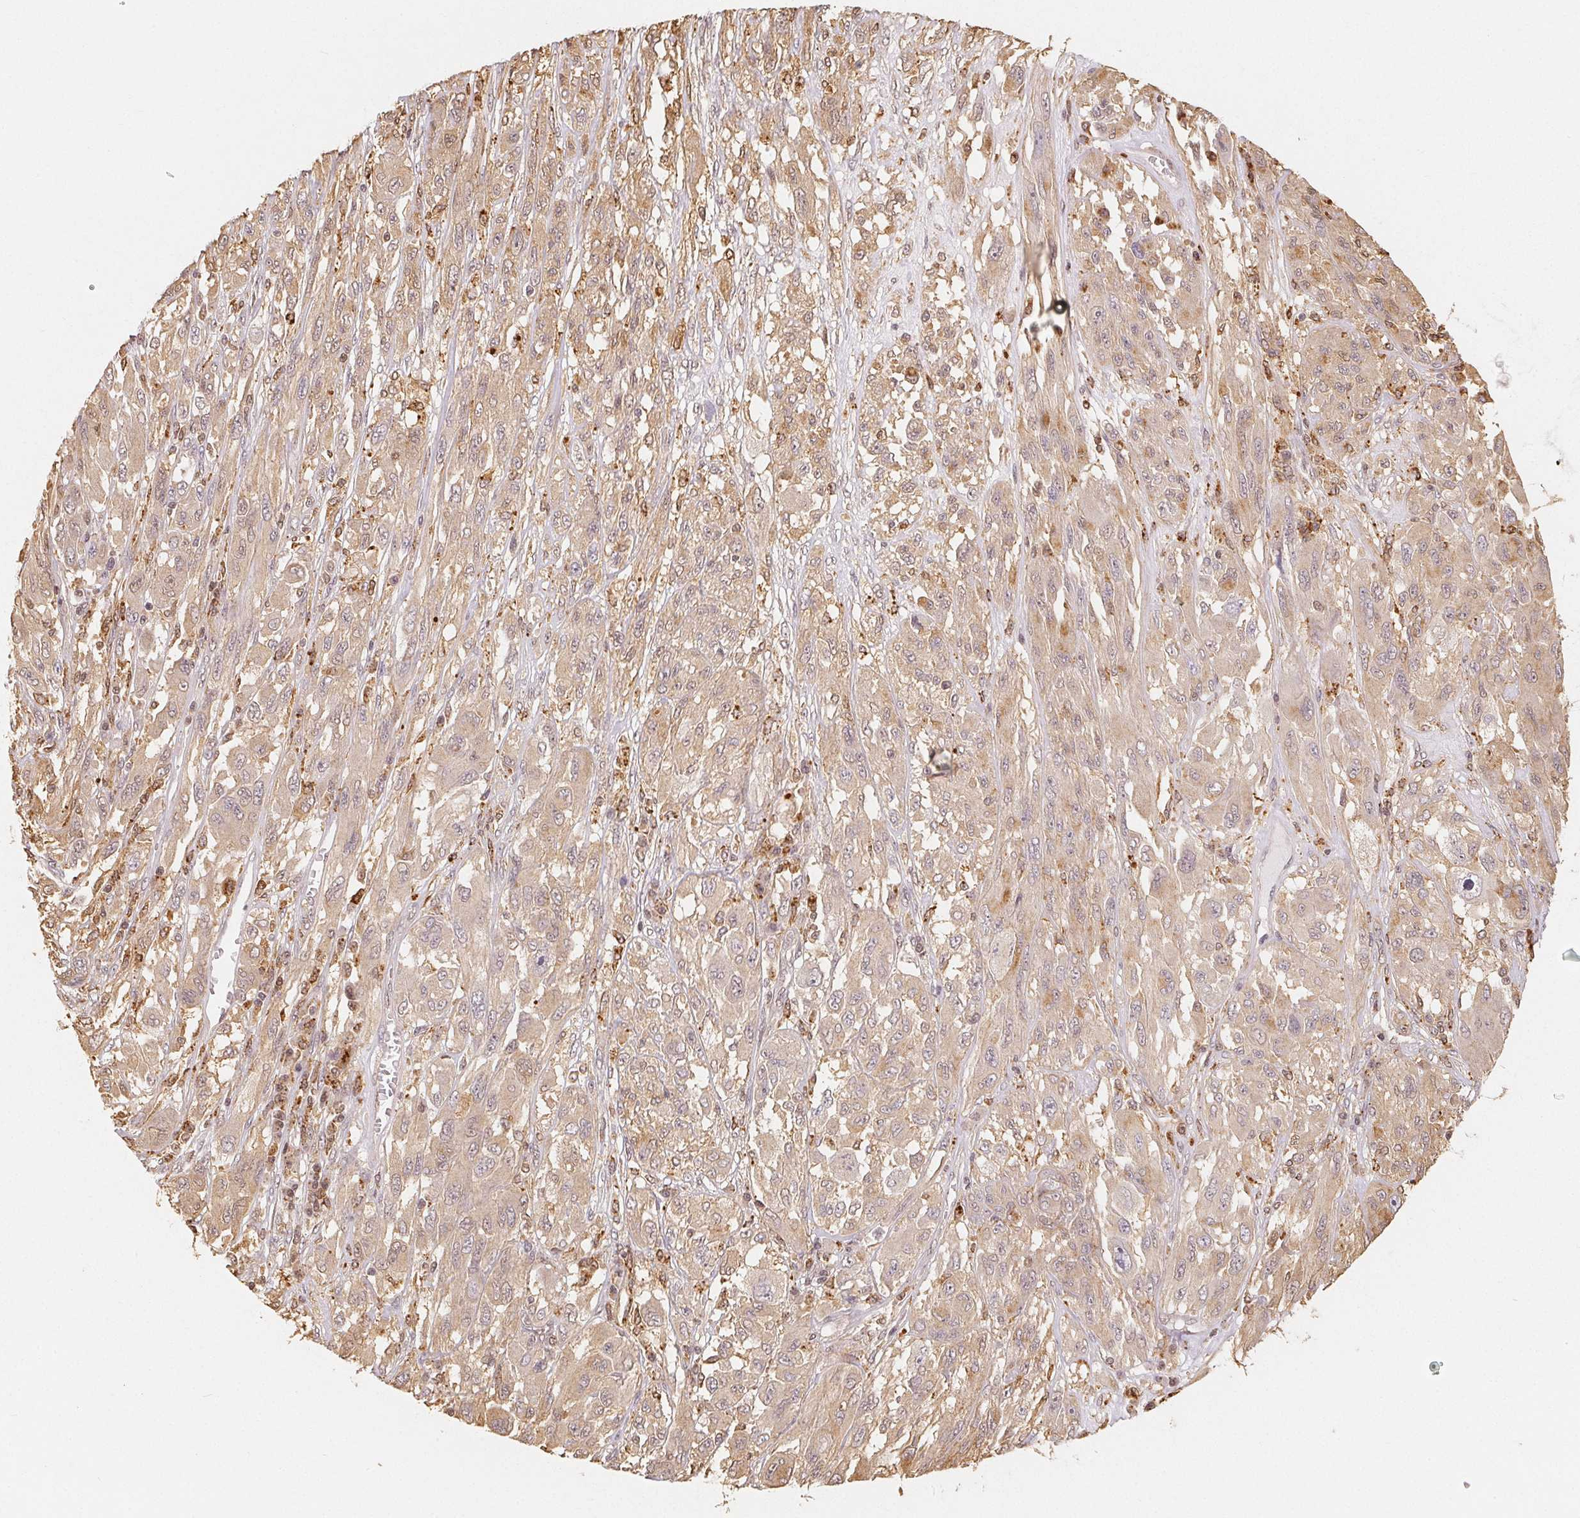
{"staining": {"intensity": "weak", "quantity": ">75%", "location": "cytoplasmic/membranous,nuclear"}, "tissue": "melanoma", "cell_type": "Tumor cells", "image_type": "cancer", "snomed": [{"axis": "morphology", "description": "Malignant melanoma, NOS"}, {"axis": "topography", "description": "Skin"}], "caption": "Human melanoma stained with a protein marker displays weak staining in tumor cells.", "gene": "GUSB", "patient": {"sex": "female", "age": 91}}